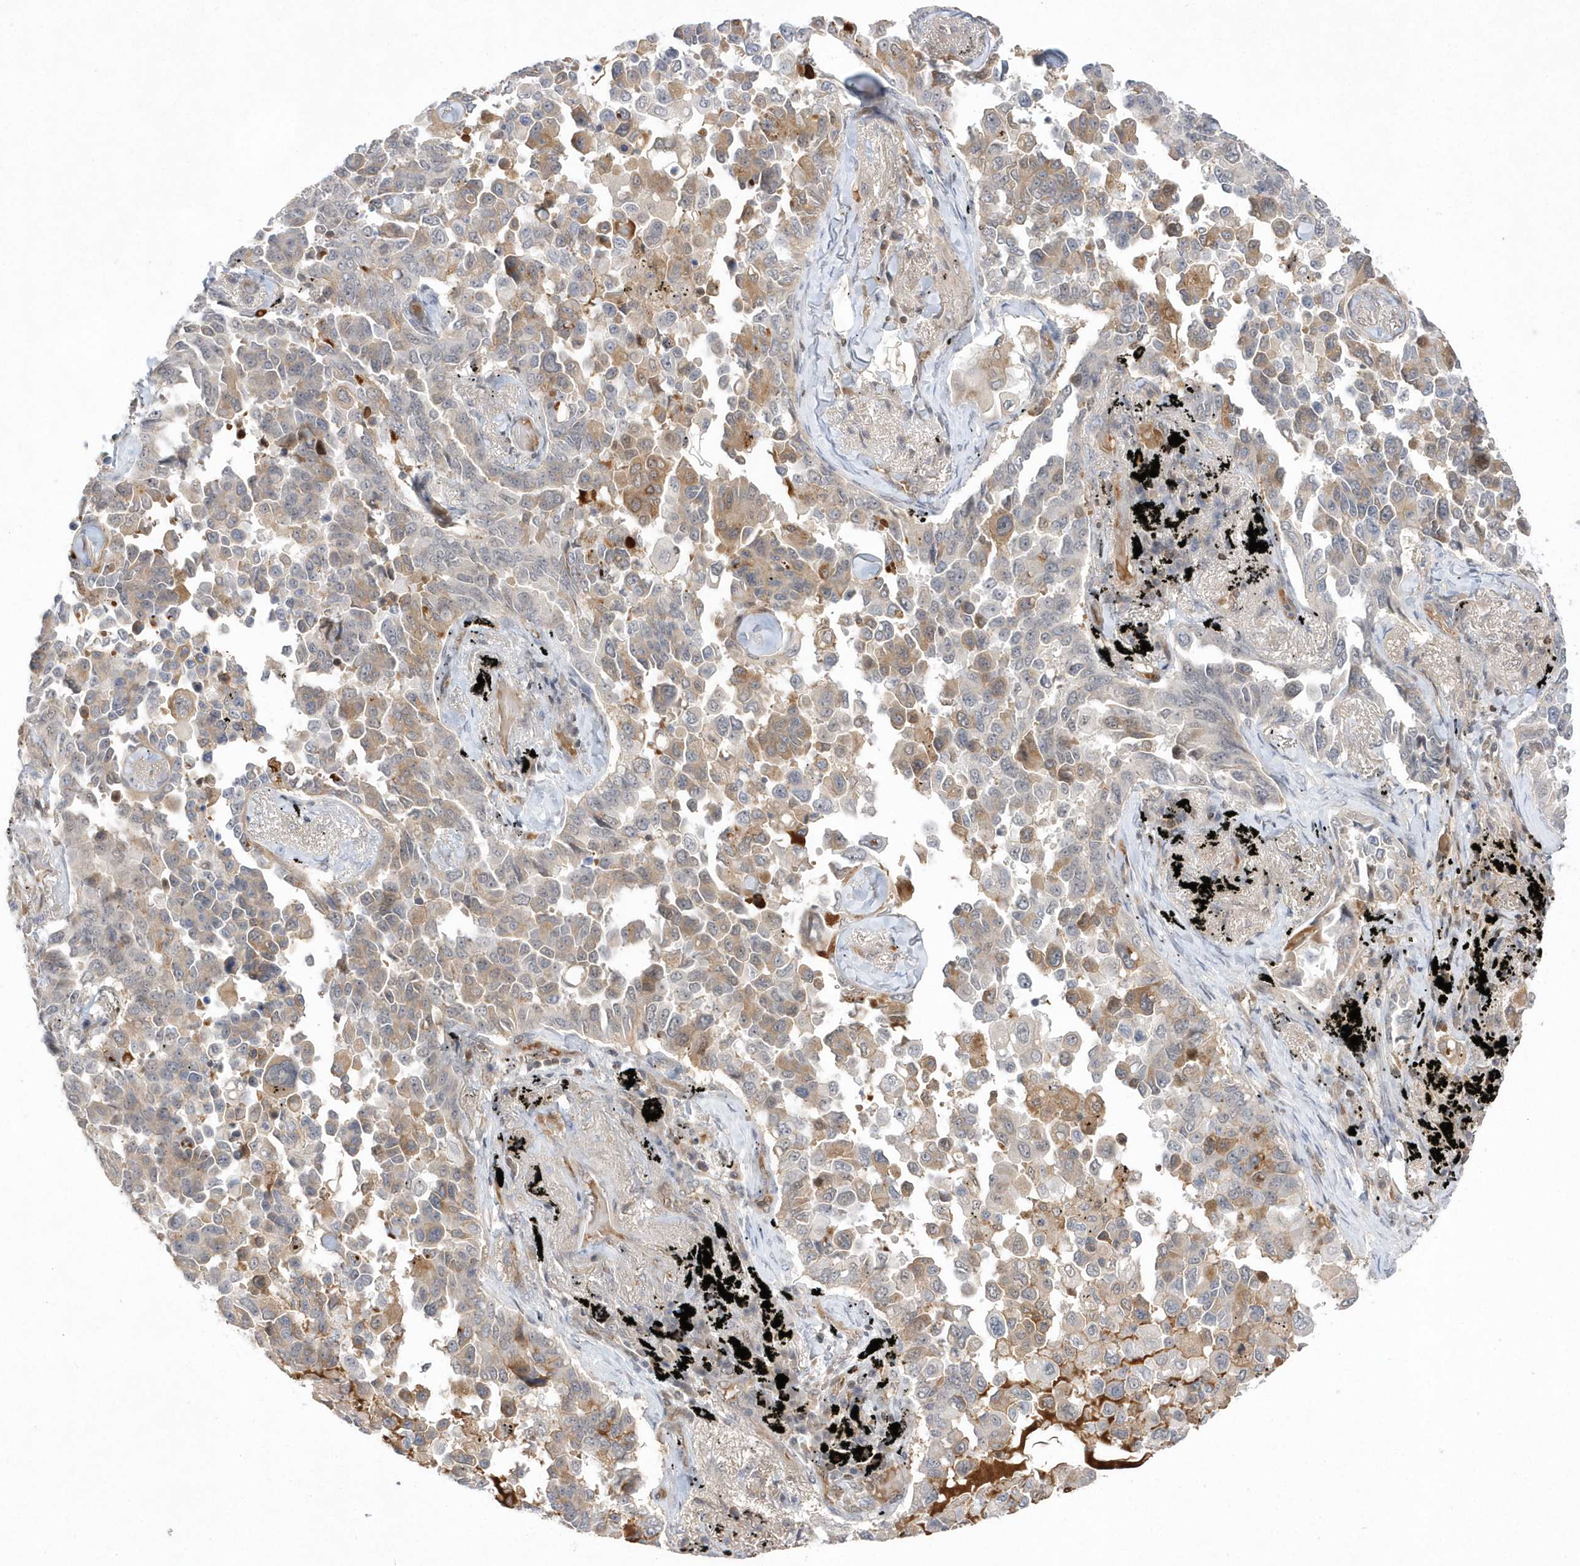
{"staining": {"intensity": "moderate", "quantity": "25%-75%", "location": "cytoplasmic/membranous"}, "tissue": "lung cancer", "cell_type": "Tumor cells", "image_type": "cancer", "snomed": [{"axis": "morphology", "description": "Adenocarcinoma, NOS"}, {"axis": "topography", "description": "Lung"}], "caption": "Tumor cells reveal moderate cytoplasmic/membranous staining in about 25%-75% of cells in lung cancer. Using DAB (brown) and hematoxylin (blue) stains, captured at high magnification using brightfield microscopy.", "gene": "TMEM132B", "patient": {"sex": "female", "age": 67}}